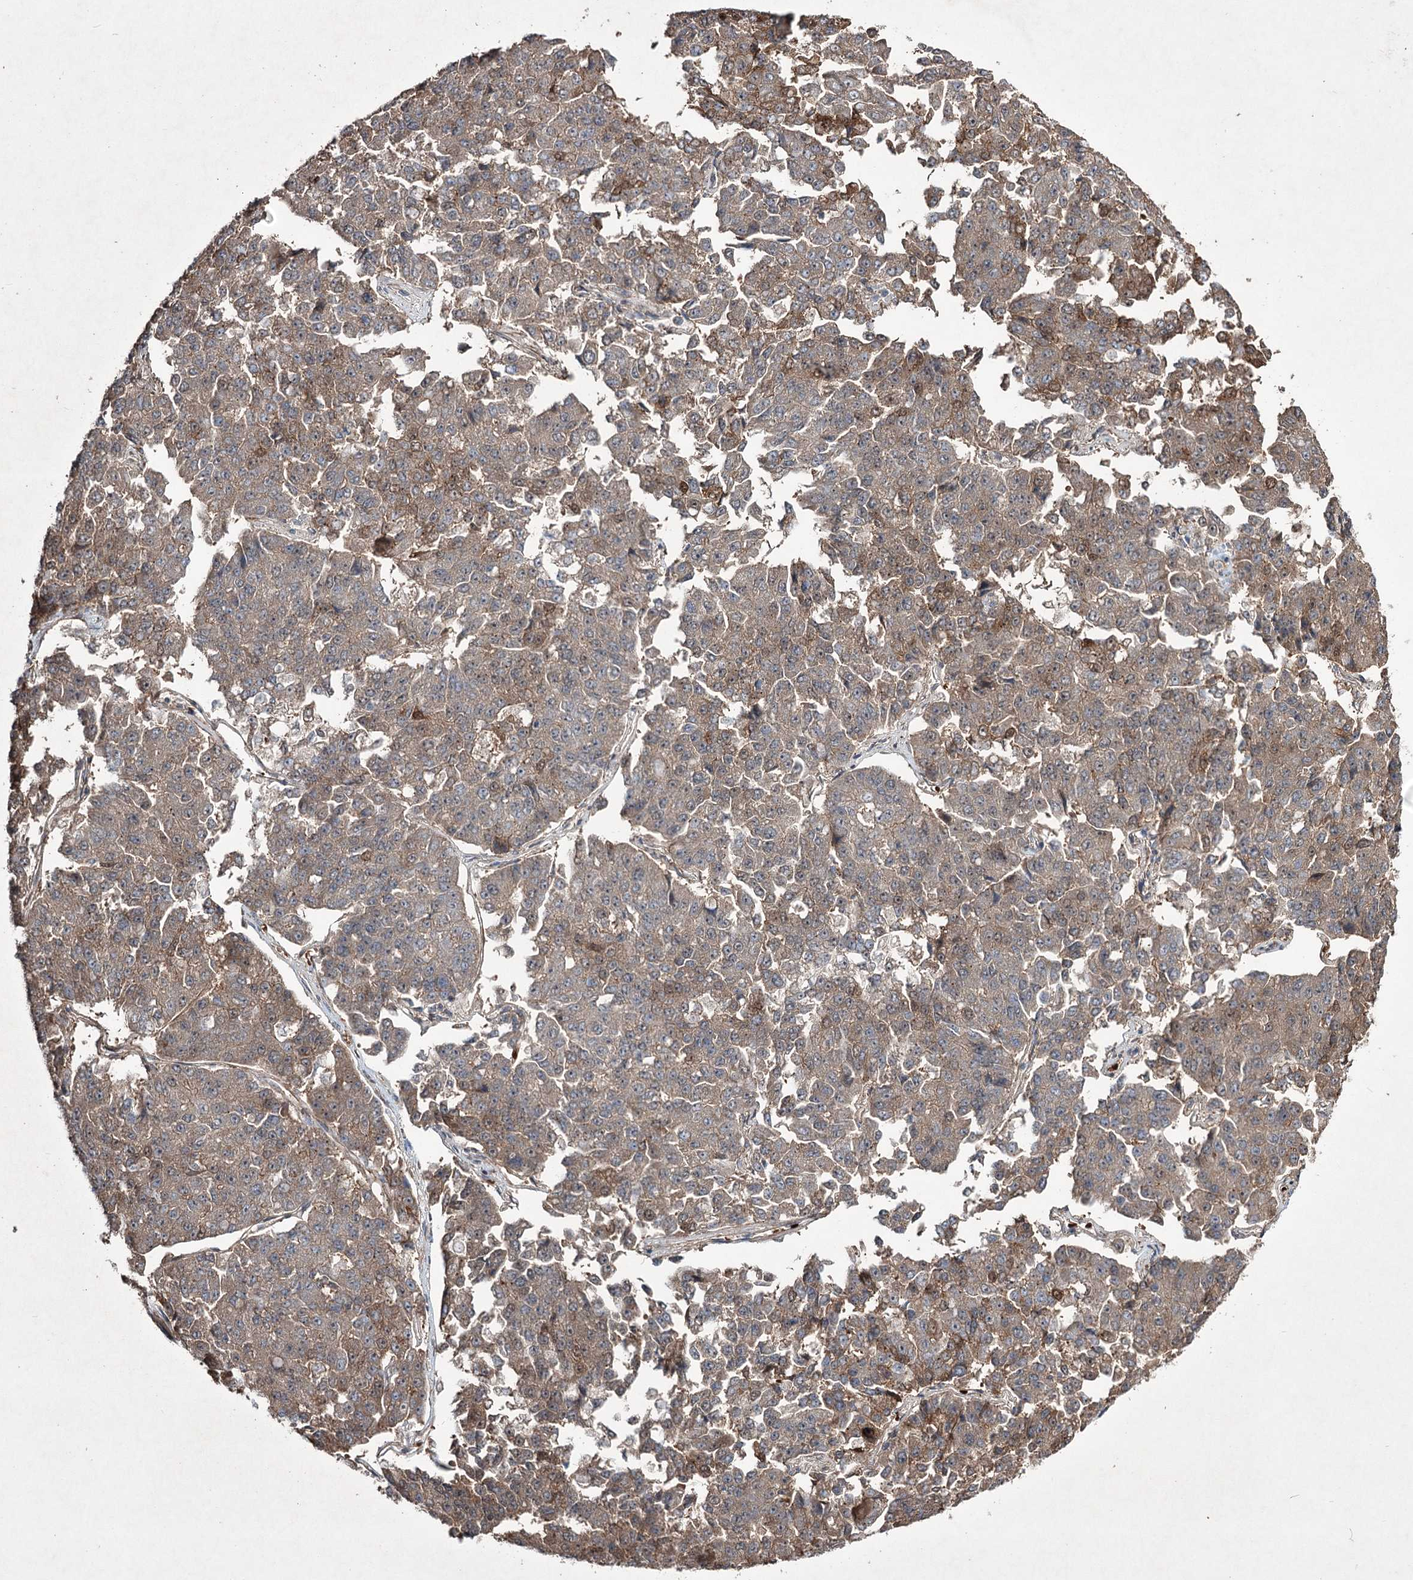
{"staining": {"intensity": "moderate", "quantity": "25%-75%", "location": "cytoplasmic/membranous"}, "tissue": "pancreatic cancer", "cell_type": "Tumor cells", "image_type": "cancer", "snomed": [{"axis": "morphology", "description": "Adenocarcinoma, NOS"}, {"axis": "topography", "description": "Pancreas"}], "caption": "Protein analysis of pancreatic adenocarcinoma tissue shows moderate cytoplasmic/membranous positivity in approximately 25%-75% of tumor cells. The protein is stained brown, and the nuclei are stained in blue (DAB (3,3'-diaminobenzidine) IHC with brightfield microscopy, high magnification).", "gene": "SERINC5", "patient": {"sex": "male", "age": 50}}